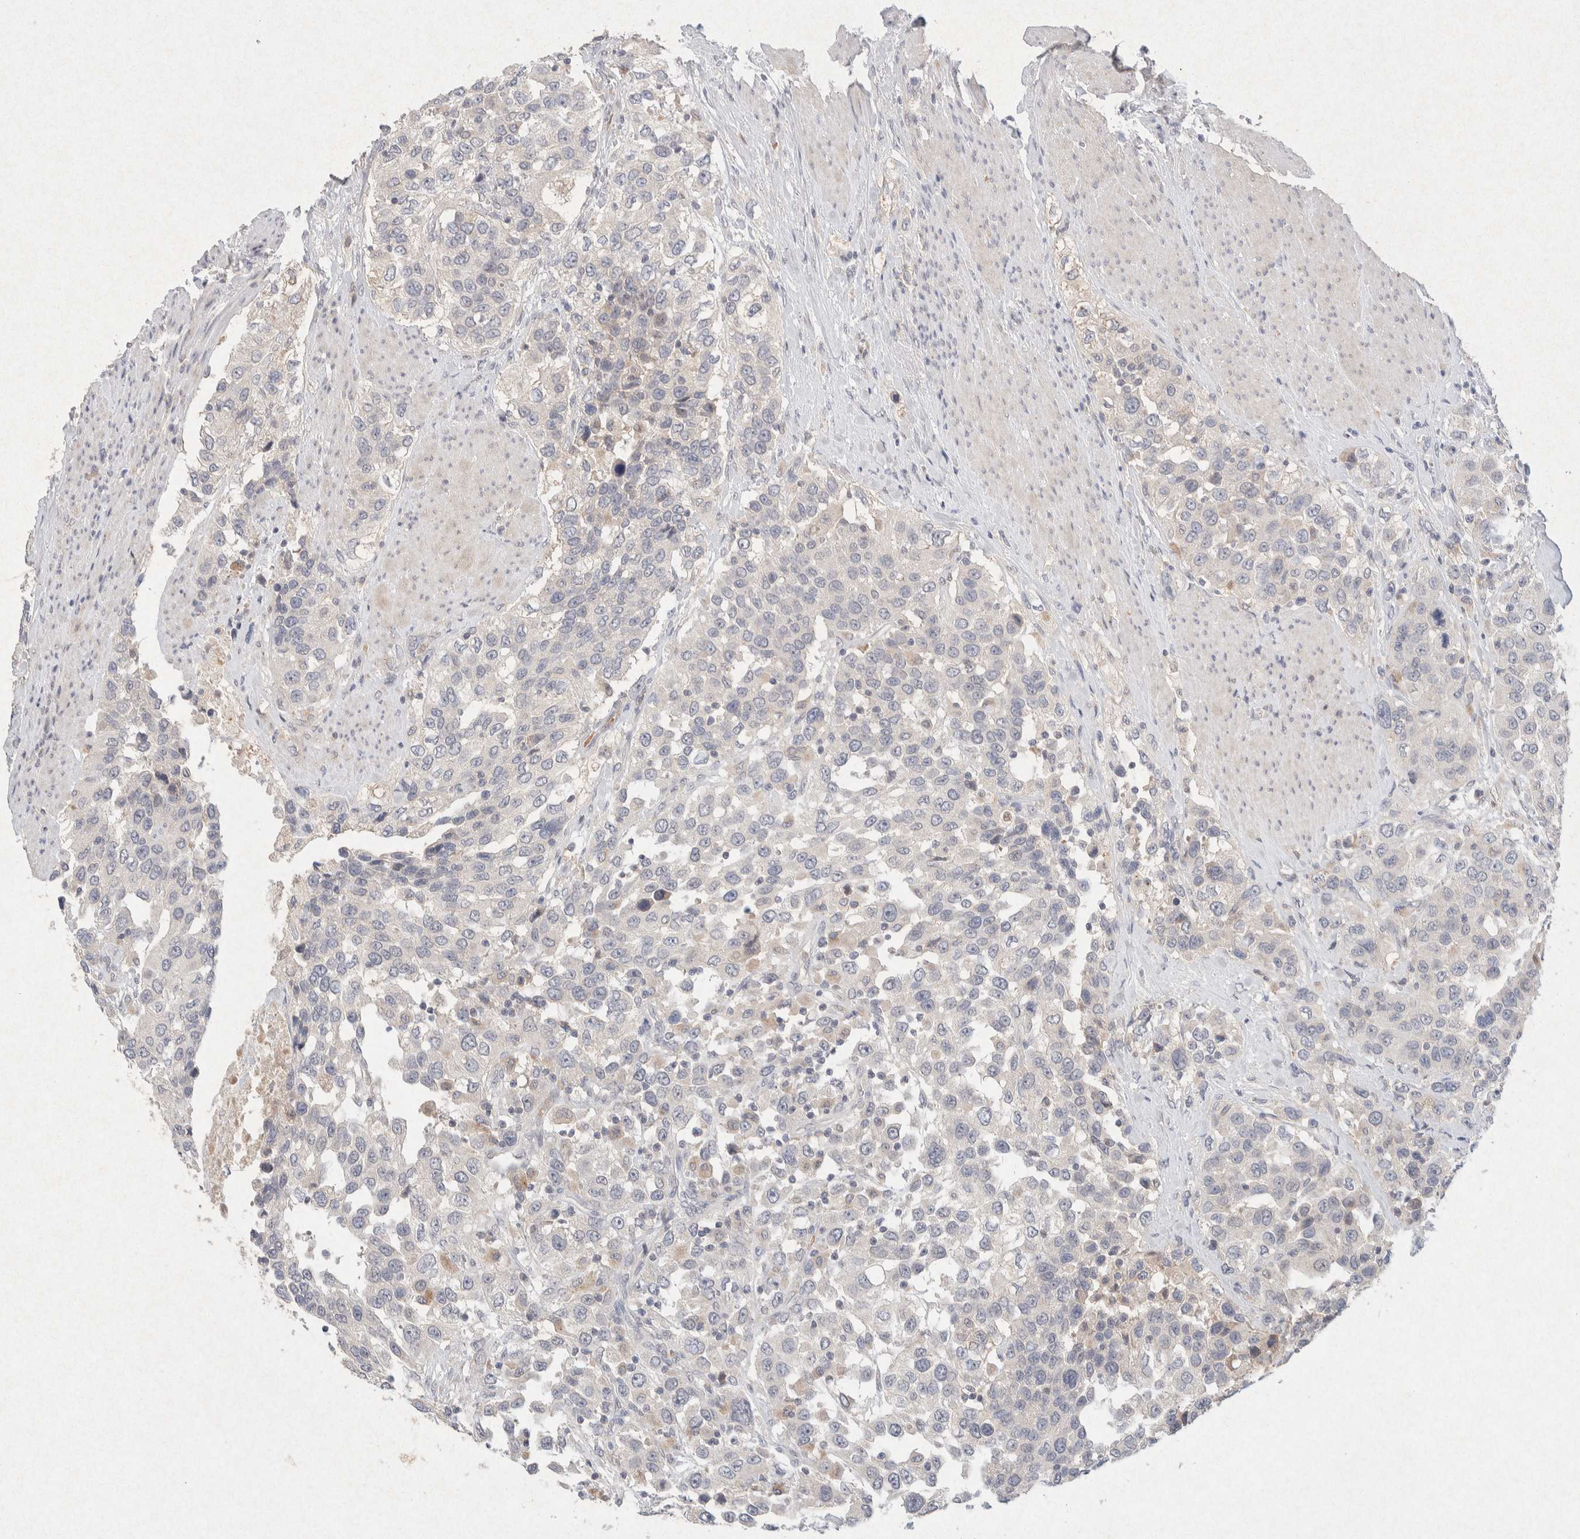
{"staining": {"intensity": "negative", "quantity": "none", "location": "none"}, "tissue": "urothelial cancer", "cell_type": "Tumor cells", "image_type": "cancer", "snomed": [{"axis": "morphology", "description": "Urothelial carcinoma, High grade"}, {"axis": "topography", "description": "Urinary bladder"}], "caption": "Histopathology image shows no significant protein staining in tumor cells of urothelial carcinoma (high-grade).", "gene": "GNAI1", "patient": {"sex": "female", "age": 80}}